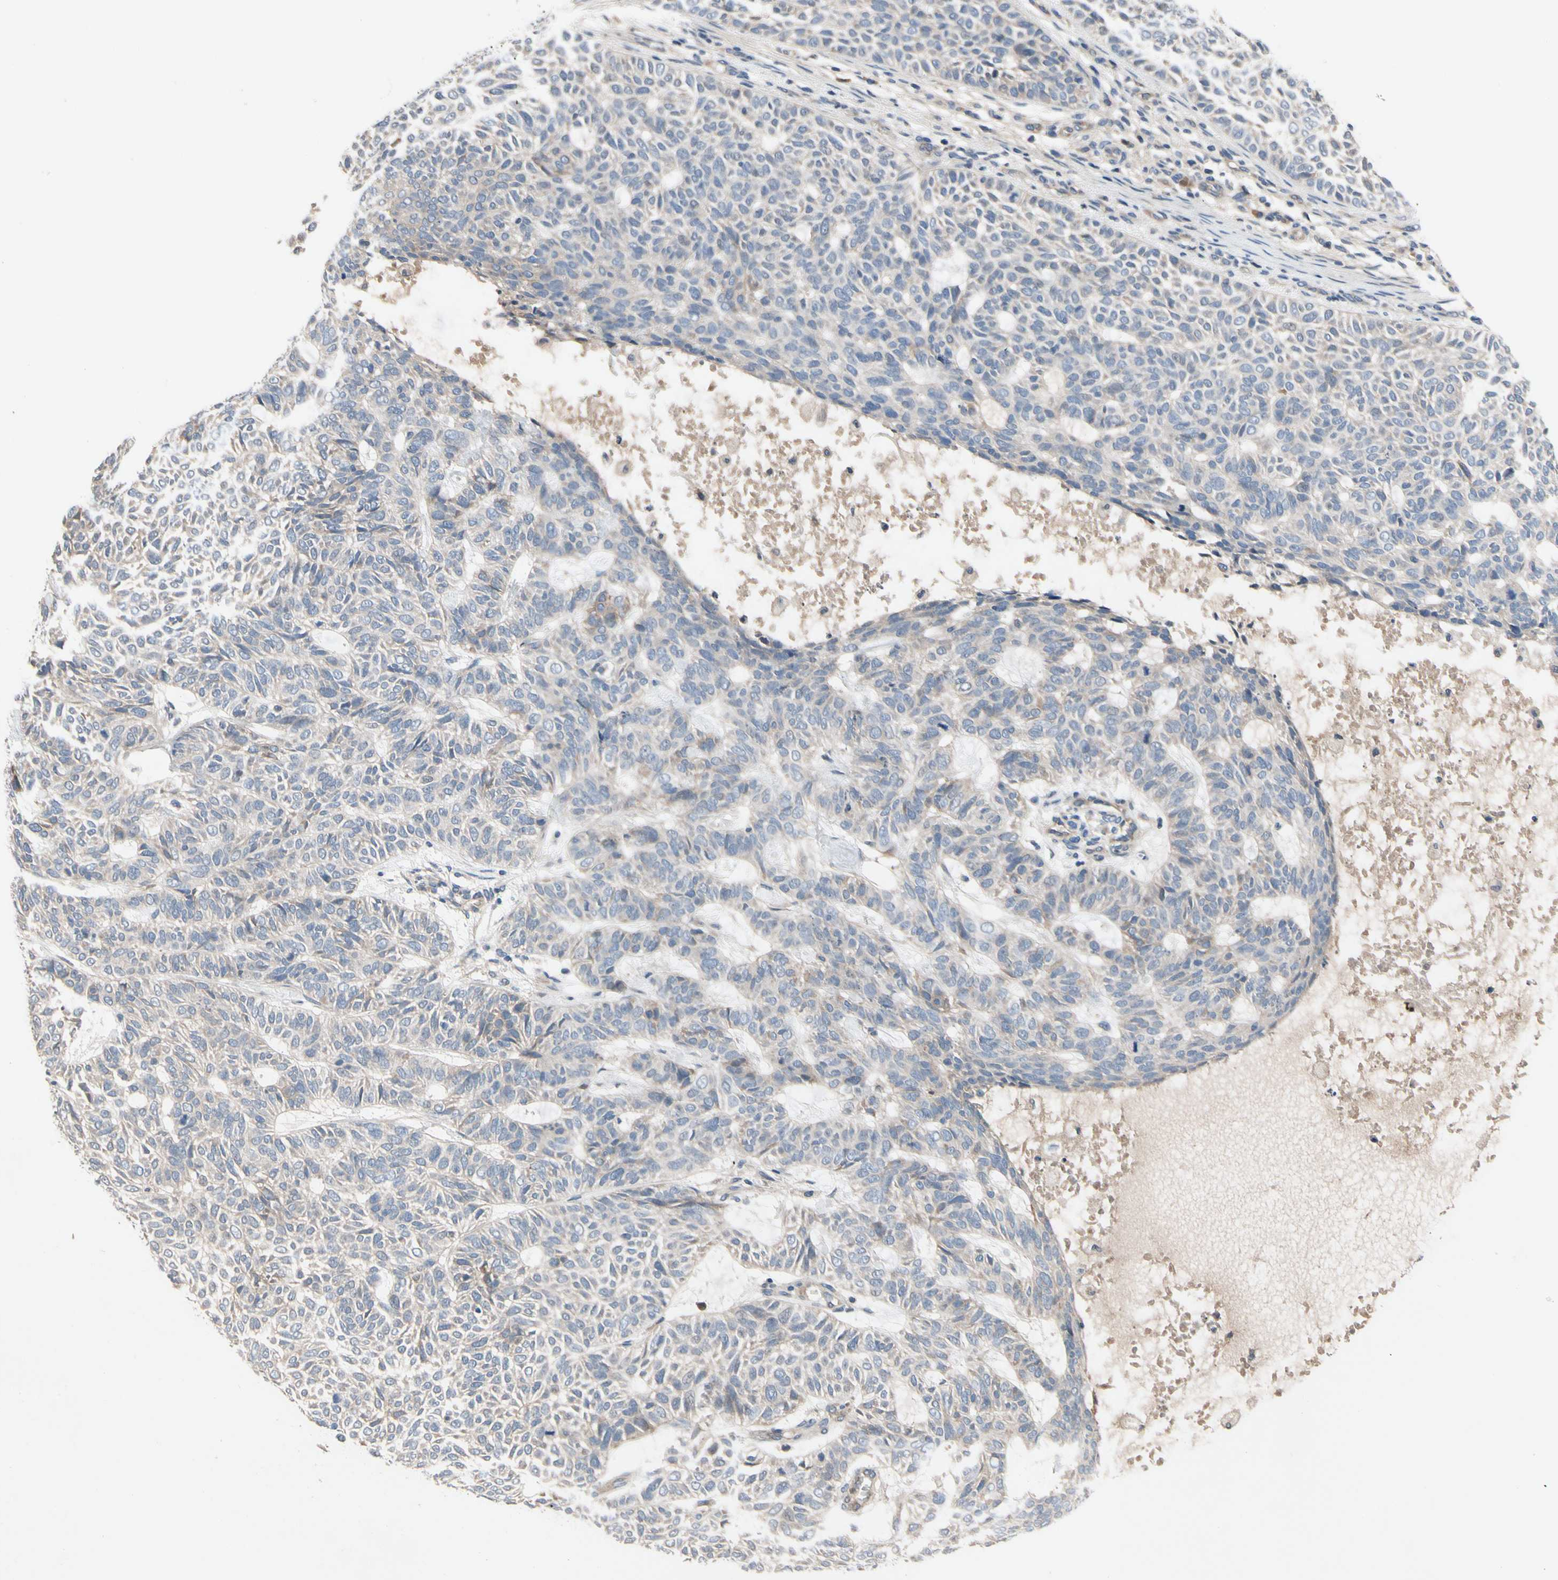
{"staining": {"intensity": "weak", "quantity": "<25%", "location": "cytoplasmic/membranous"}, "tissue": "skin cancer", "cell_type": "Tumor cells", "image_type": "cancer", "snomed": [{"axis": "morphology", "description": "Basal cell carcinoma"}, {"axis": "topography", "description": "Skin"}], "caption": "Protein analysis of basal cell carcinoma (skin) displays no significant expression in tumor cells.", "gene": "ICAM5", "patient": {"sex": "male", "age": 87}}